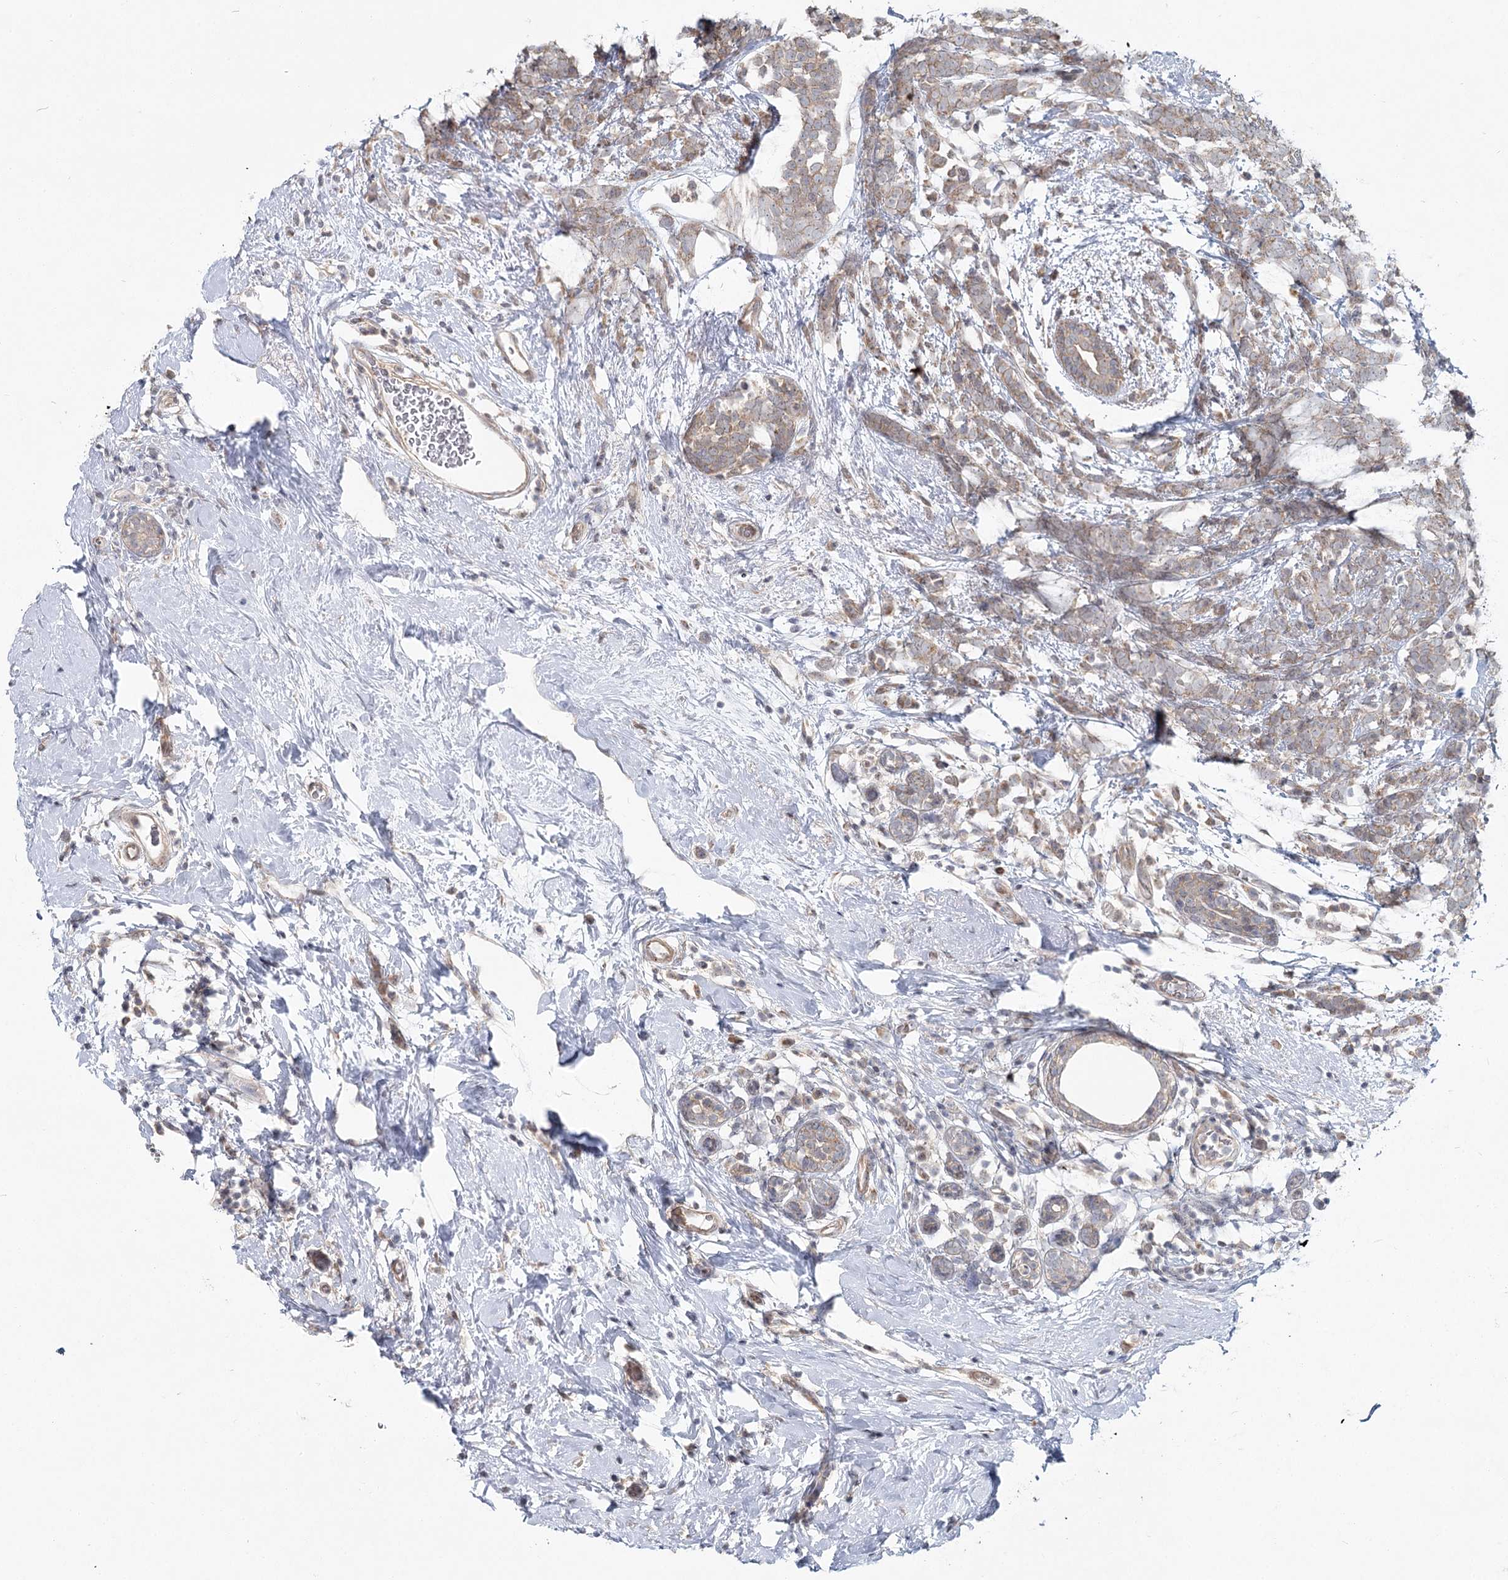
{"staining": {"intensity": "weak", "quantity": "25%-75%", "location": "cytoplasmic/membranous"}, "tissue": "breast cancer", "cell_type": "Tumor cells", "image_type": "cancer", "snomed": [{"axis": "morphology", "description": "Lobular carcinoma"}, {"axis": "topography", "description": "Breast"}], "caption": "Immunohistochemistry (IHC) photomicrograph of human breast cancer stained for a protein (brown), which displays low levels of weak cytoplasmic/membranous expression in about 25%-75% of tumor cells.", "gene": "SPINK13", "patient": {"sex": "female", "age": 58}}